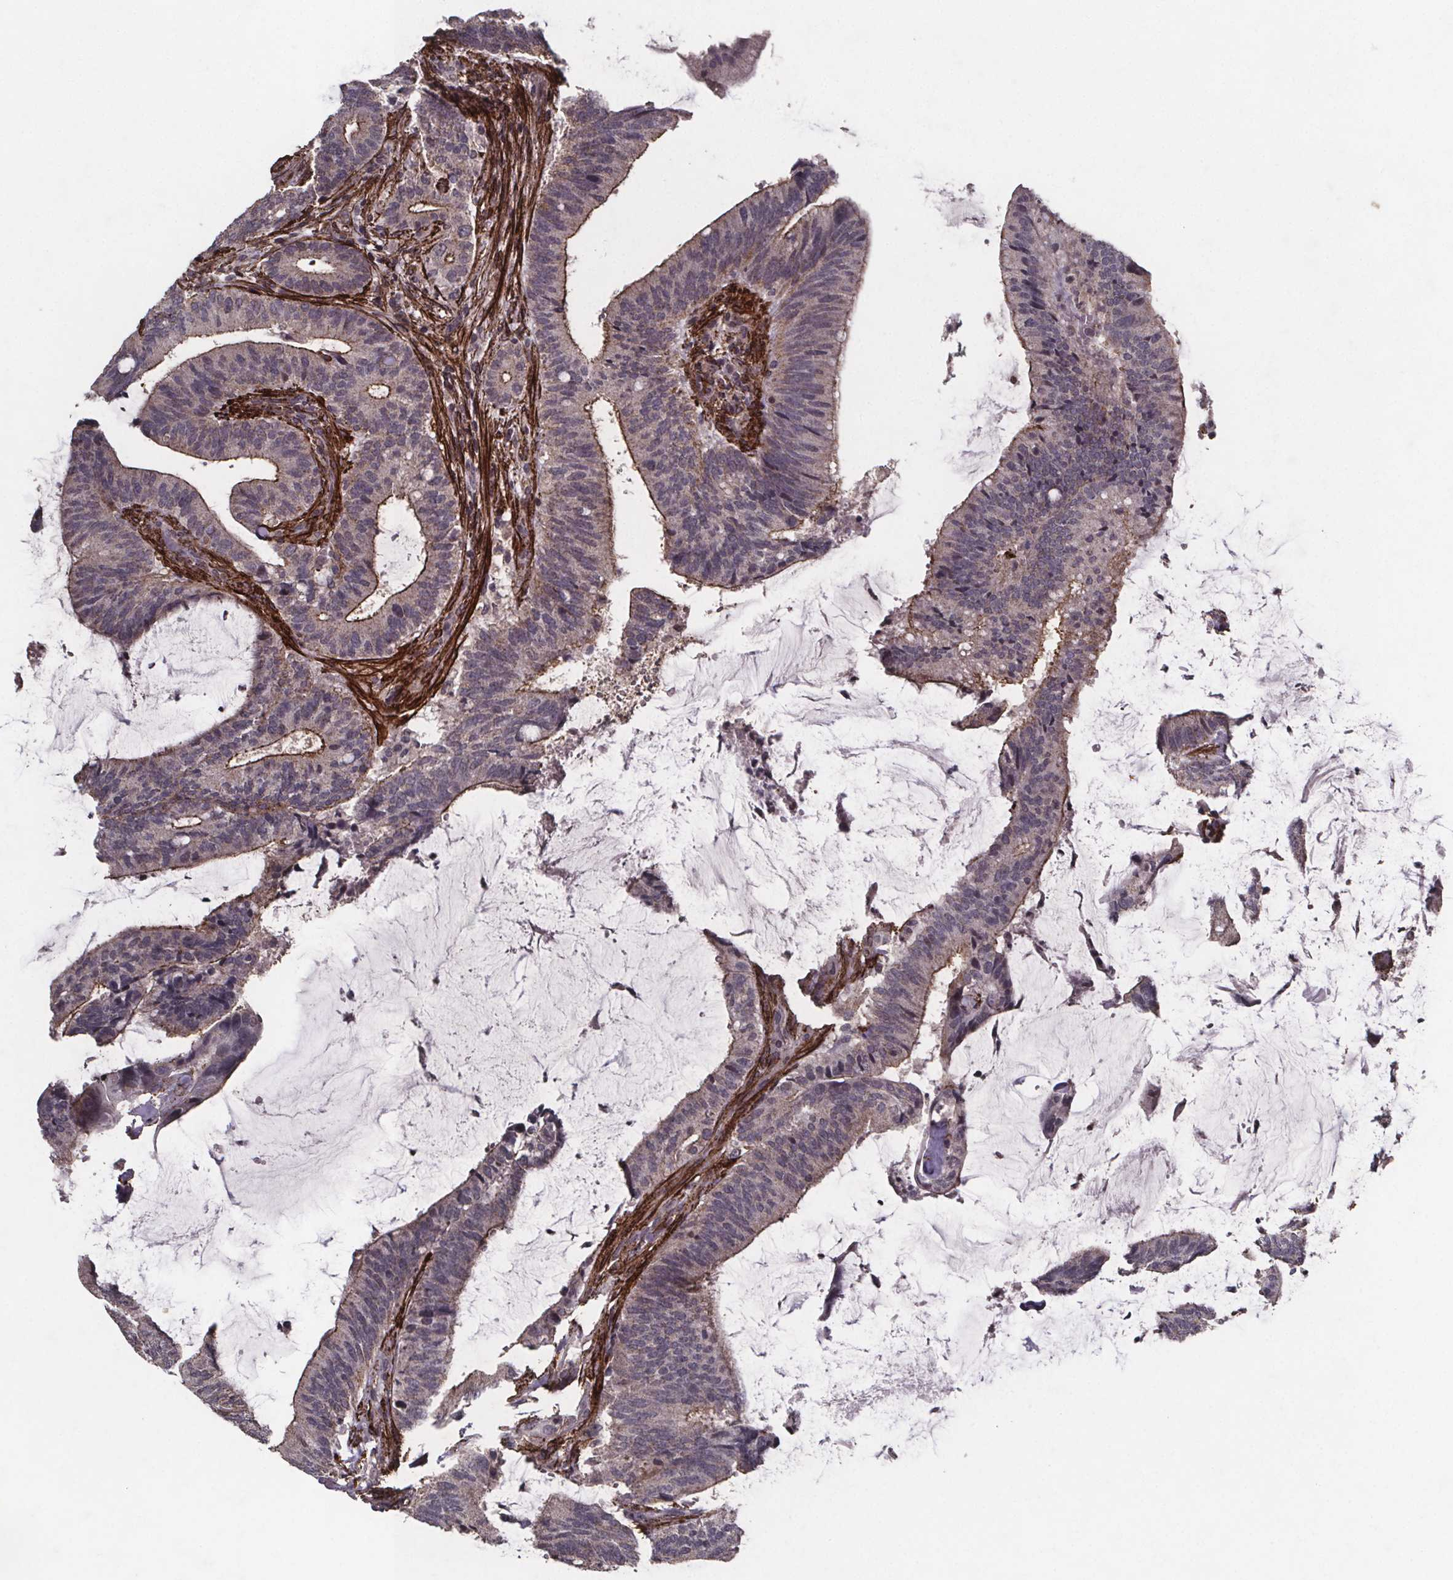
{"staining": {"intensity": "moderate", "quantity": "<25%", "location": "cytoplasmic/membranous"}, "tissue": "colorectal cancer", "cell_type": "Tumor cells", "image_type": "cancer", "snomed": [{"axis": "morphology", "description": "Adenocarcinoma, NOS"}, {"axis": "topography", "description": "Colon"}], "caption": "Protein expression by immunohistochemistry exhibits moderate cytoplasmic/membranous expression in about <25% of tumor cells in colorectal cancer (adenocarcinoma).", "gene": "PALLD", "patient": {"sex": "female", "age": 43}}